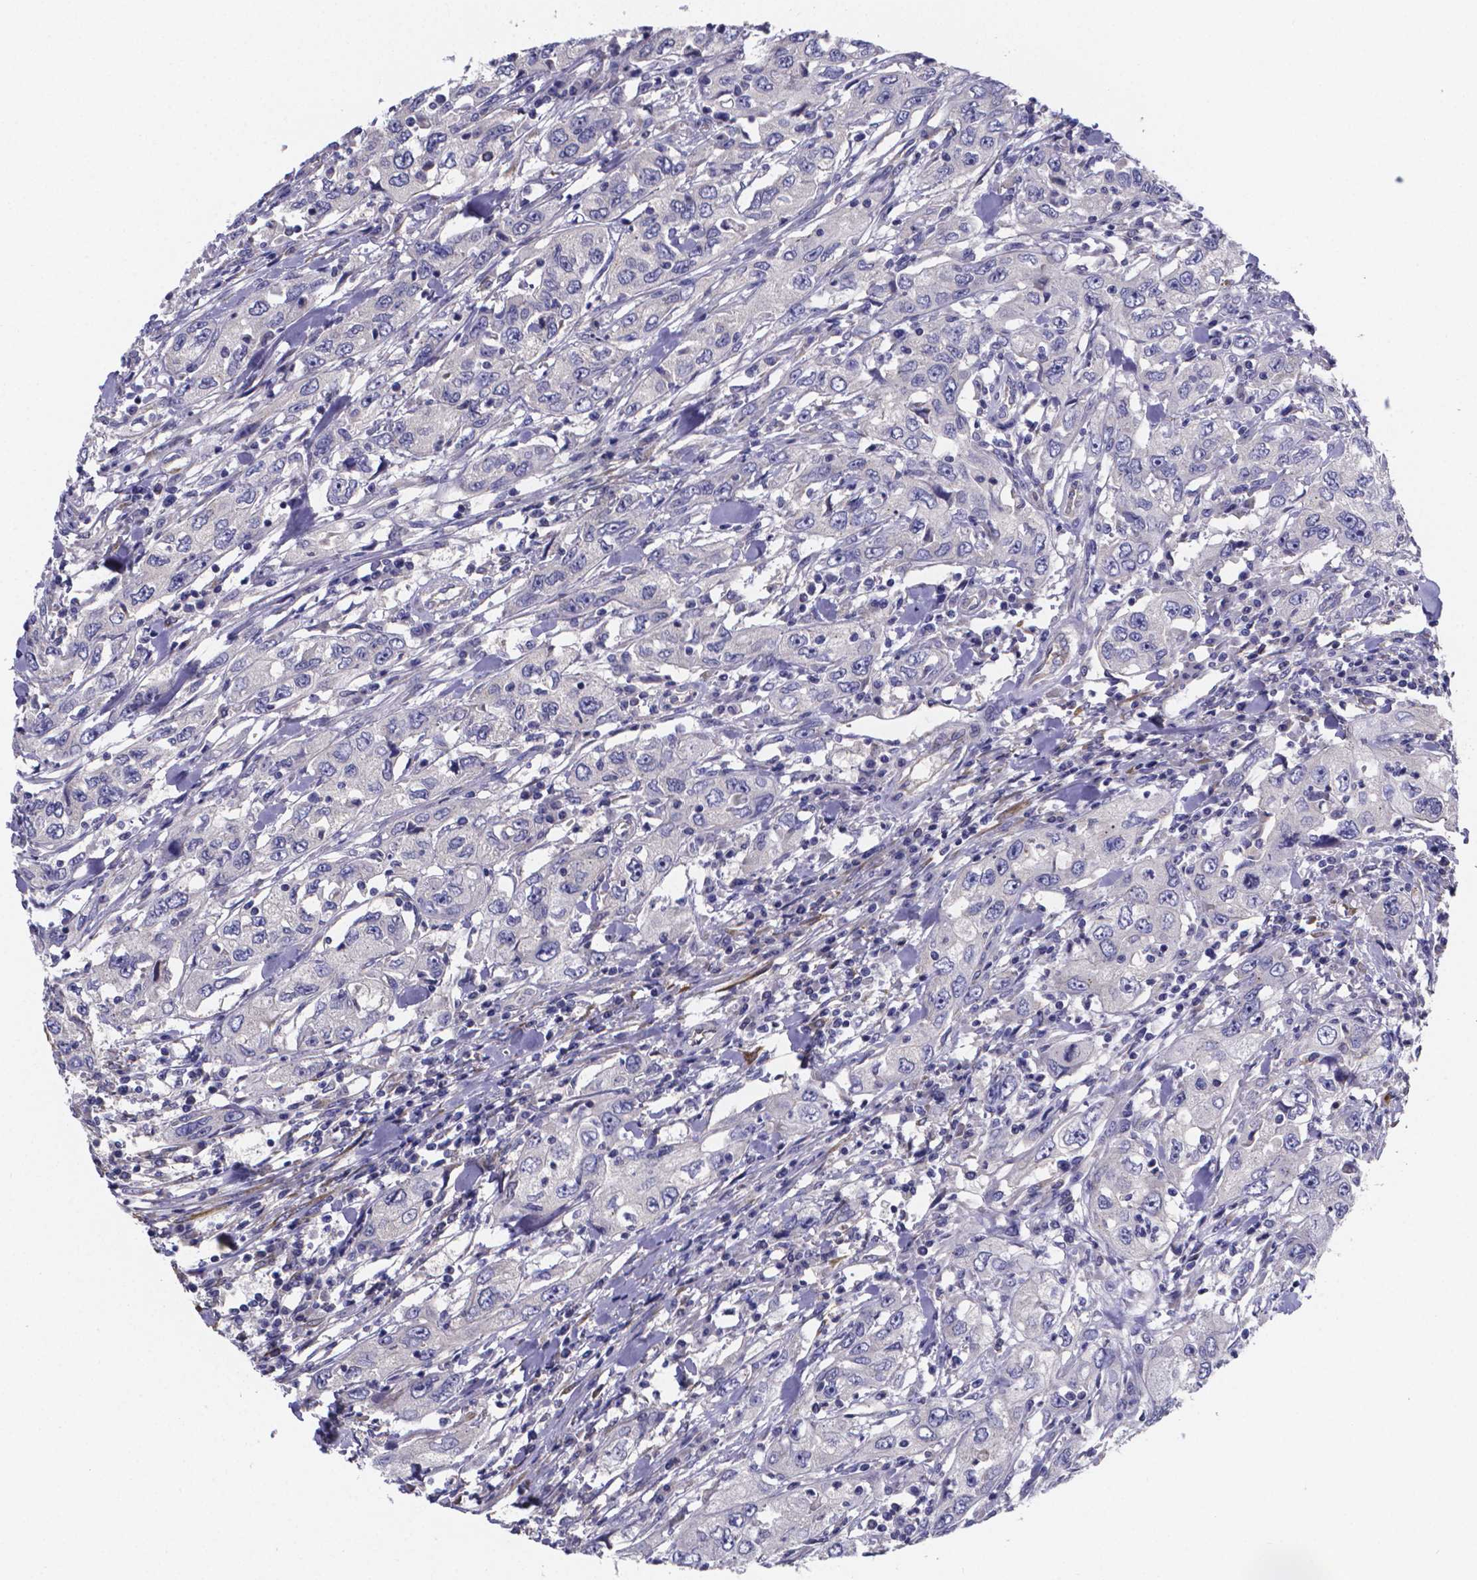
{"staining": {"intensity": "negative", "quantity": "none", "location": "none"}, "tissue": "urothelial cancer", "cell_type": "Tumor cells", "image_type": "cancer", "snomed": [{"axis": "morphology", "description": "Urothelial carcinoma, High grade"}, {"axis": "topography", "description": "Urinary bladder"}], "caption": "Tumor cells are negative for protein expression in human urothelial cancer.", "gene": "SFRP4", "patient": {"sex": "male", "age": 76}}